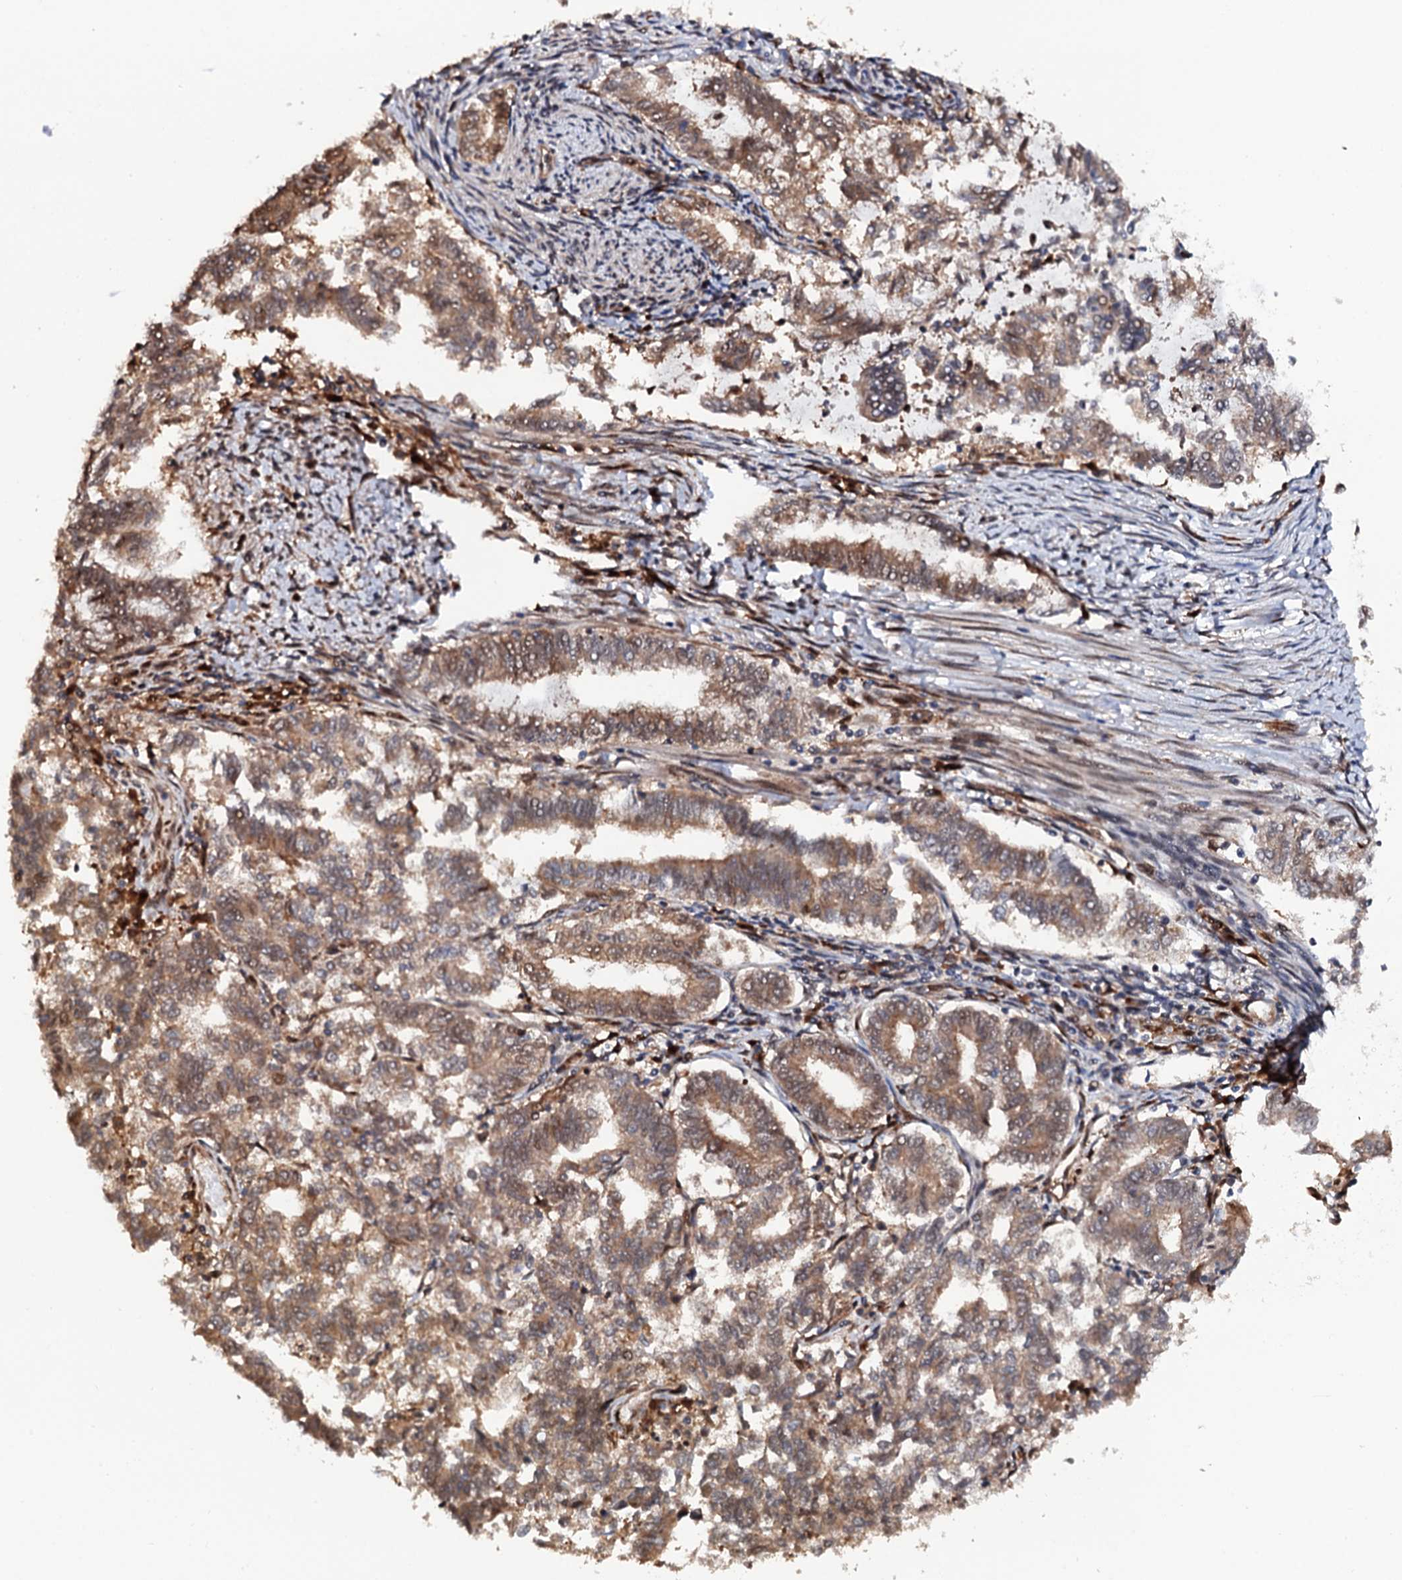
{"staining": {"intensity": "moderate", "quantity": ">75%", "location": "cytoplasmic/membranous"}, "tissue": "endometrial cancer", "cell_type": "Tumor cells", "image_type": "cancer", "snomed": [{"axis": "morphology", "description": "Adenocarcinoma, NOS"}, {"axis": "topography", "description": "Endometrium"}], "caption": "Endometrial adenocarcinoma stained with DAB immunohistochemistry (IHC) exhibits medium levels of moderate cytoplasmic/membranous positivity in about >75% of tumor cells. The staining is performed using DAB (3,3'-diaminobenzidine) brown chromogen to label protein expression. The nuclei are counter-stained blue using hematoxylin.", "gene": "CDC23", "patient": {"sex": "female", "age": 79}}